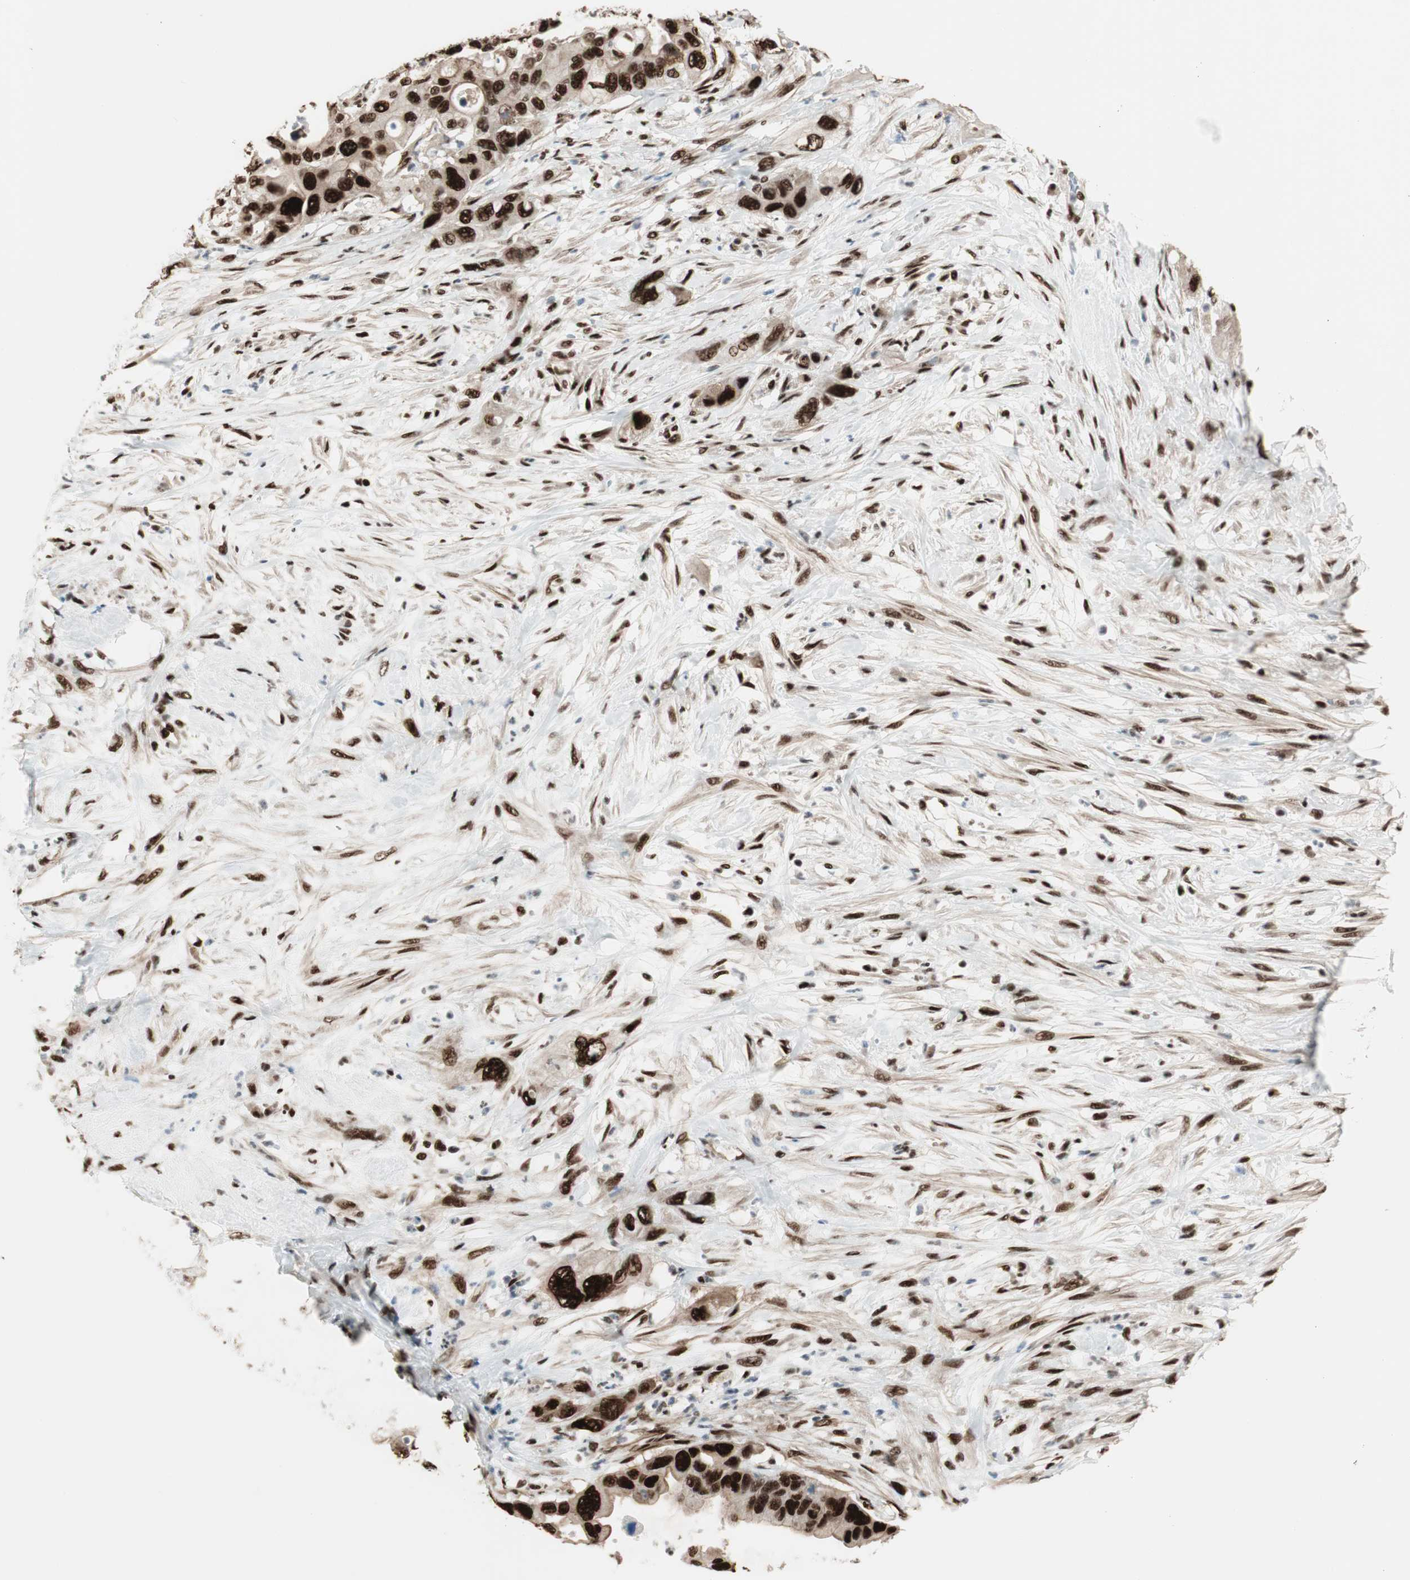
{"staining": {"intensity": "strong", "quantity": ">75%", "location": "nuclear"}, "tissue": "pancreatic cancer", "cell_type": "Tumor cells", "image_type": "cancer", "snomed": [{"axis": "morphology", "description": "Adenocarcinoma, NOS"}, {"axis": "topography", "description": "Pancreas"}], "caption": "Pancreatic adenocarcinoma stained with a brown dye reveals strong nuclear positive positivity in about >75% of tumor cells.", "gene": "HEXIM1", "patient": {"sex": "female", "age": 71}}